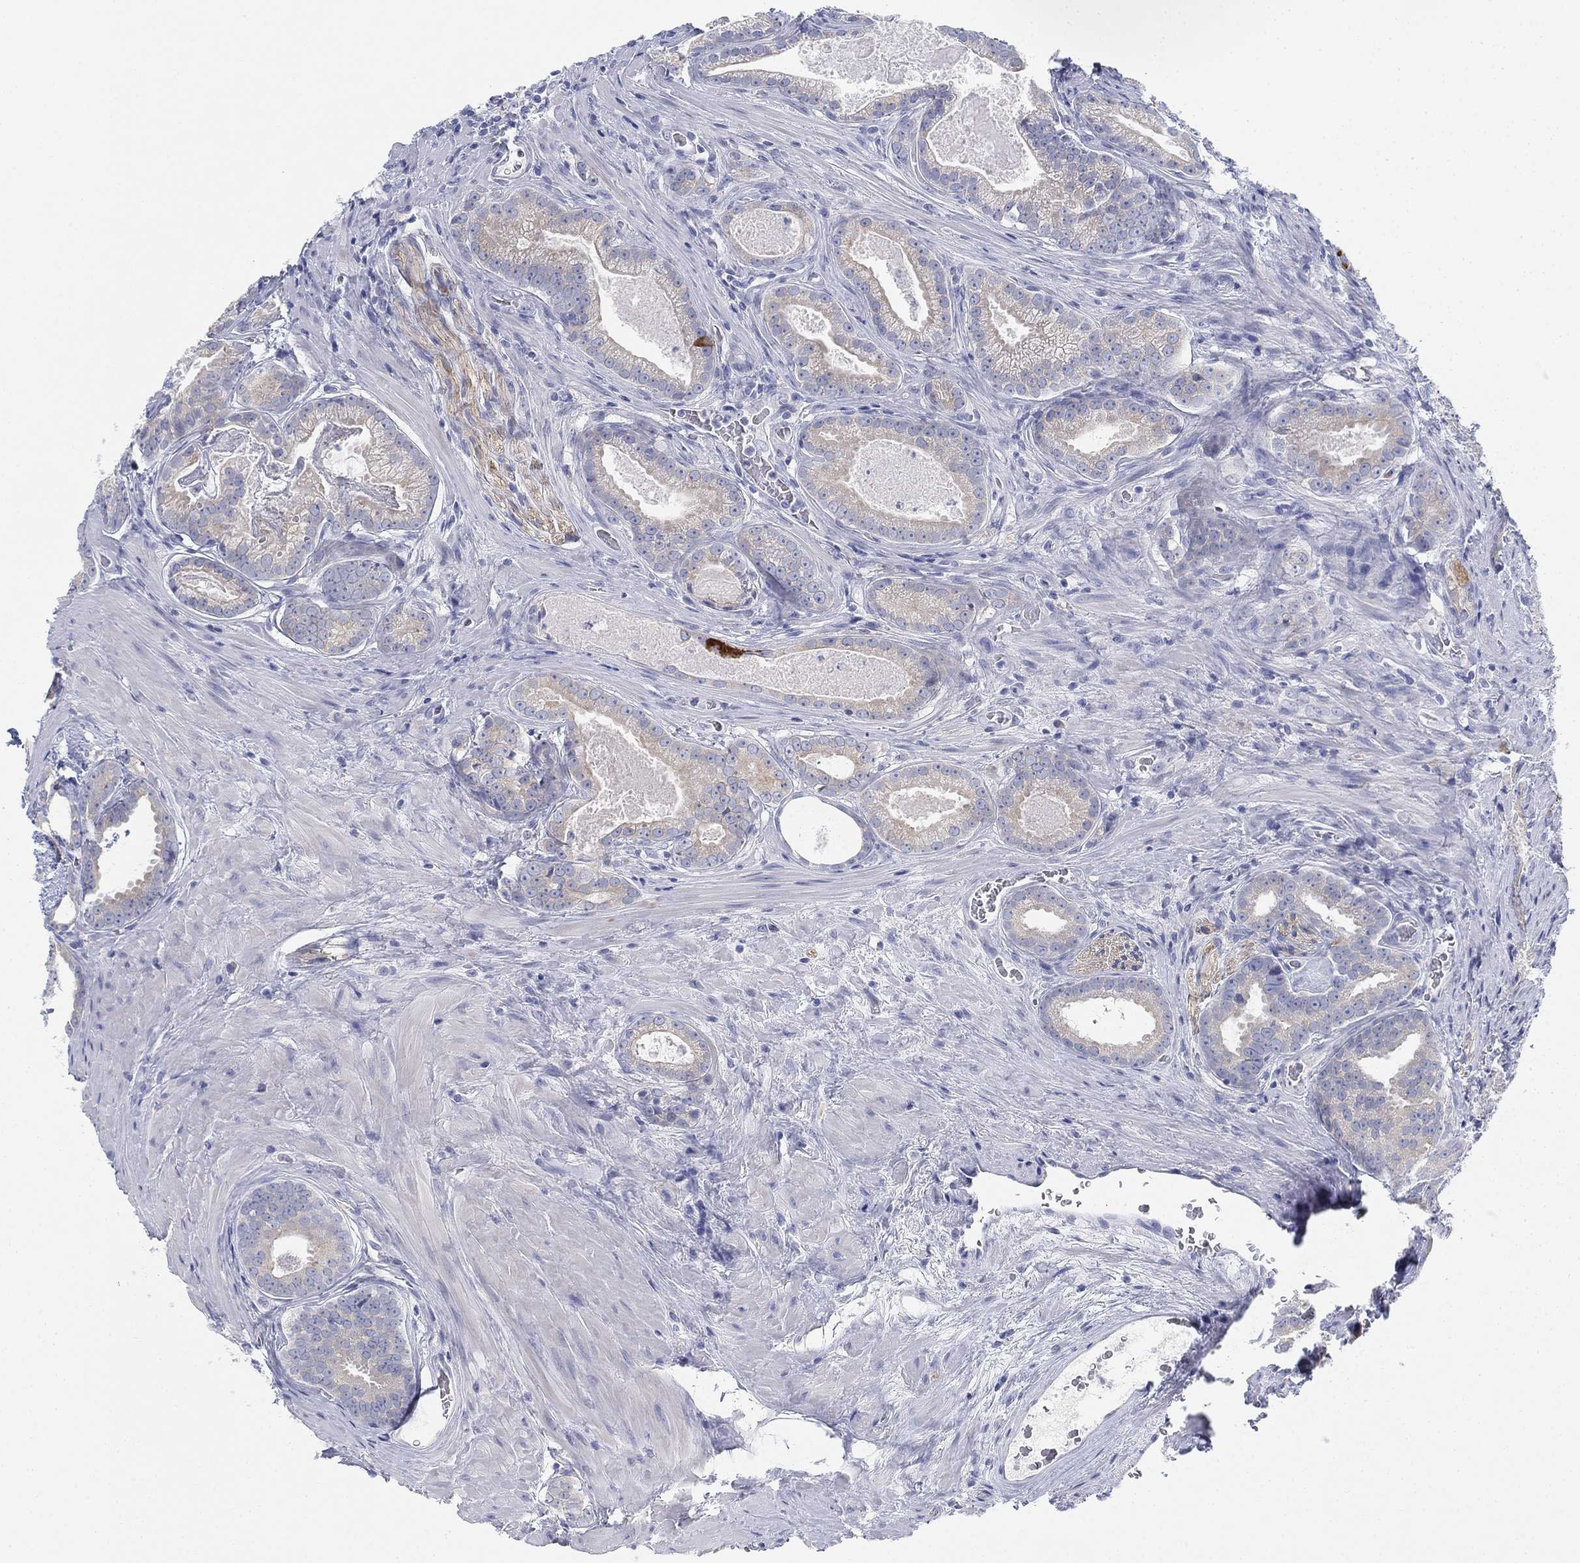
{"staining": {"intensity": "moderate", "quantity": "<25%", "location": "cytoplasmic/membranous"}, "tissue": "prostate cancer", "cell_type": "Tumor cells", "image_type": "cancer", "snomed": [{"axis": "morphology", "description": "Adenocarcinoma, NOS"}, {"axis": "topography", "description": "Prostate"}], "caption": "Tumor cells display moderate cytoplasmic/membranous staining in about <25% of cells in adenocarcinoma (prostate).", "gene": "GCNA", "patient": {"sex": "male", "age": 61}}